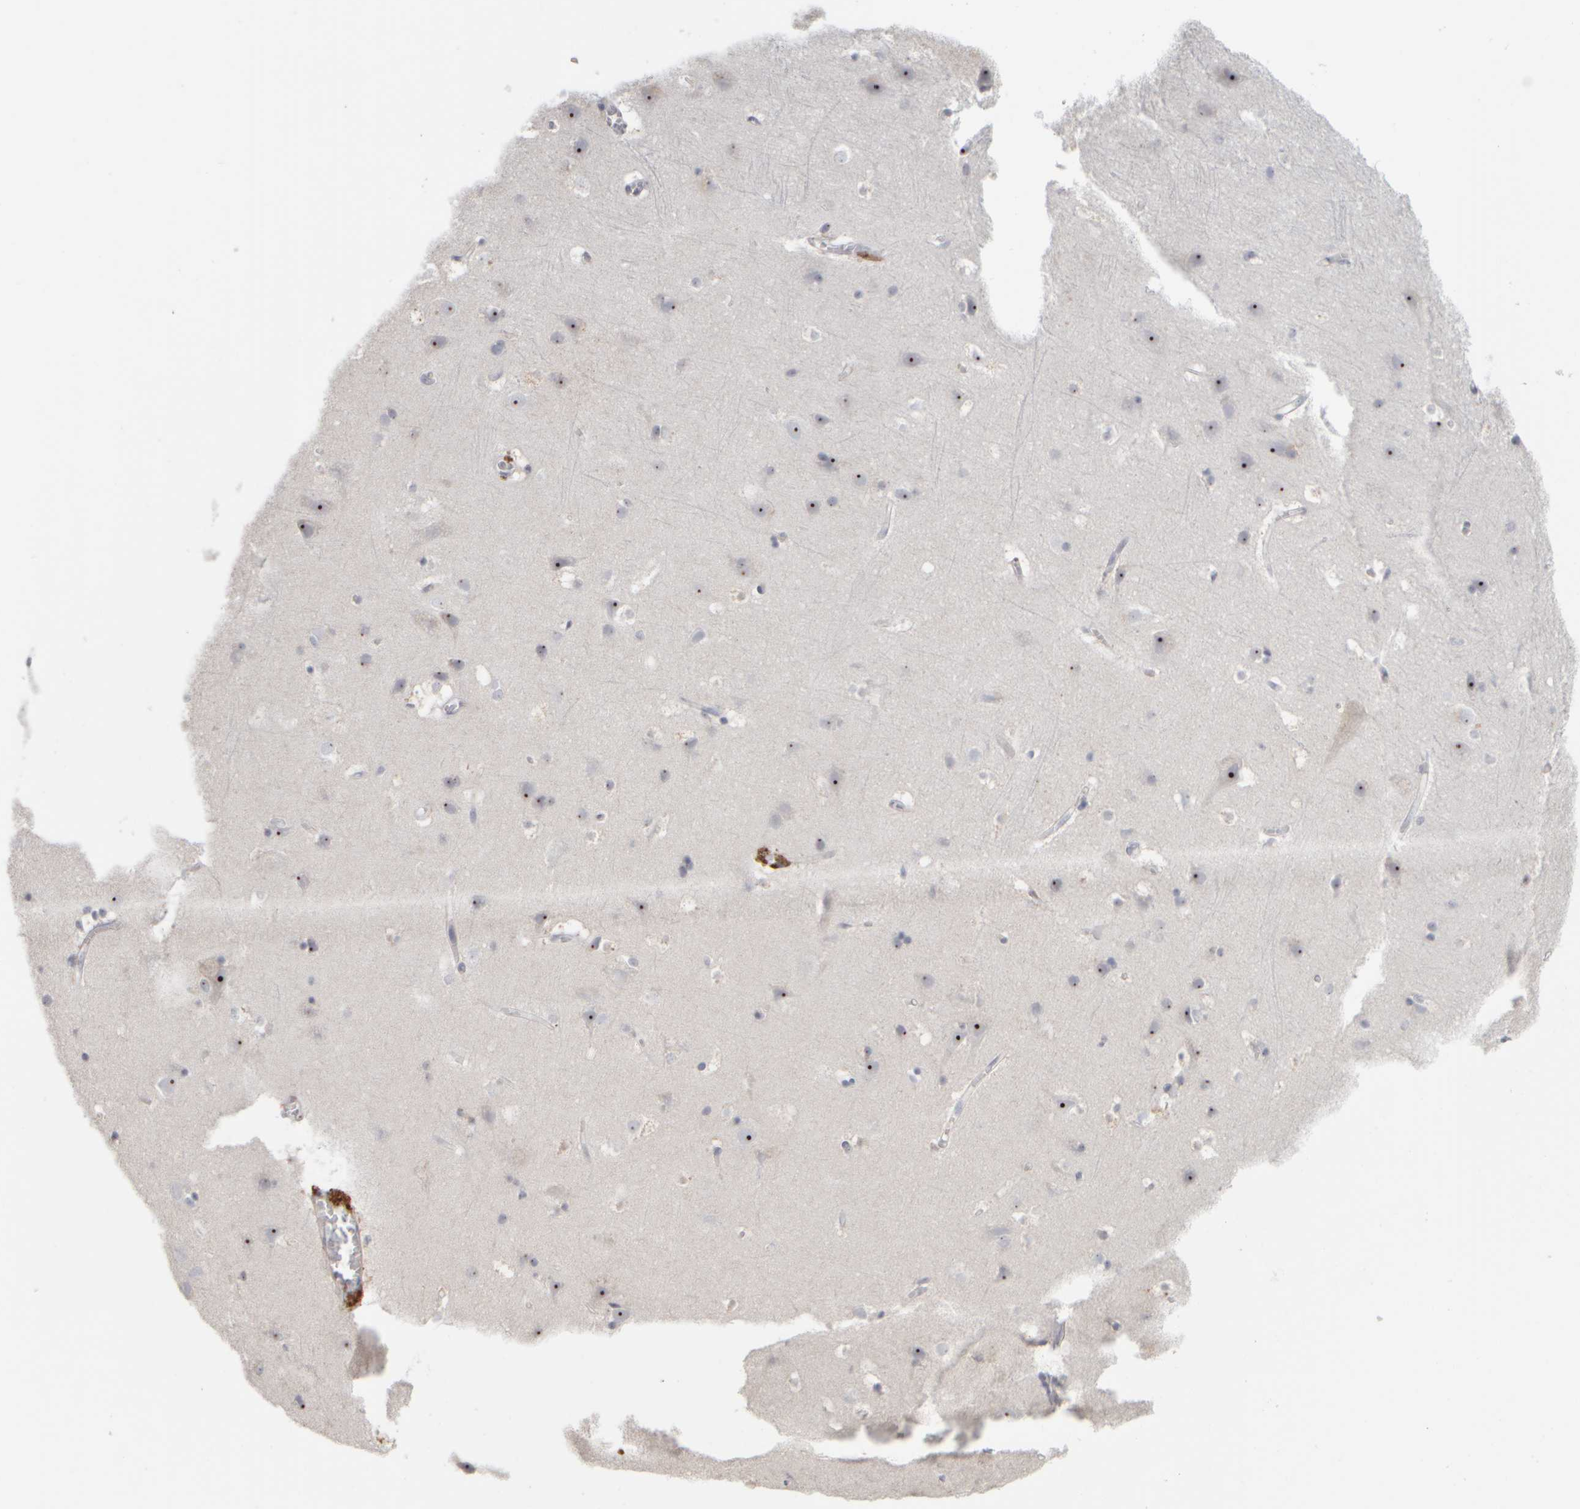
{"staining": {"intensity": "negative", "quantity": "none", "location": "none"}, "tissue": "cerebral cortex", "cell_type": "Endothelial cells", "image_type": "normal", "snomed": [{"axis": "morphology", "description": "Normal tissue, NOS"}, {"axis": "topography", "description": "Cerebral cortex"}], "caption": "Immunohistochemistry (IHC) image of benign human cerebral cortex stained for a protein (brown), which demonstrates no positivity in endothelial cells.", "gene": "DCXR", "patient": {"sex": "male", "age": 54}}